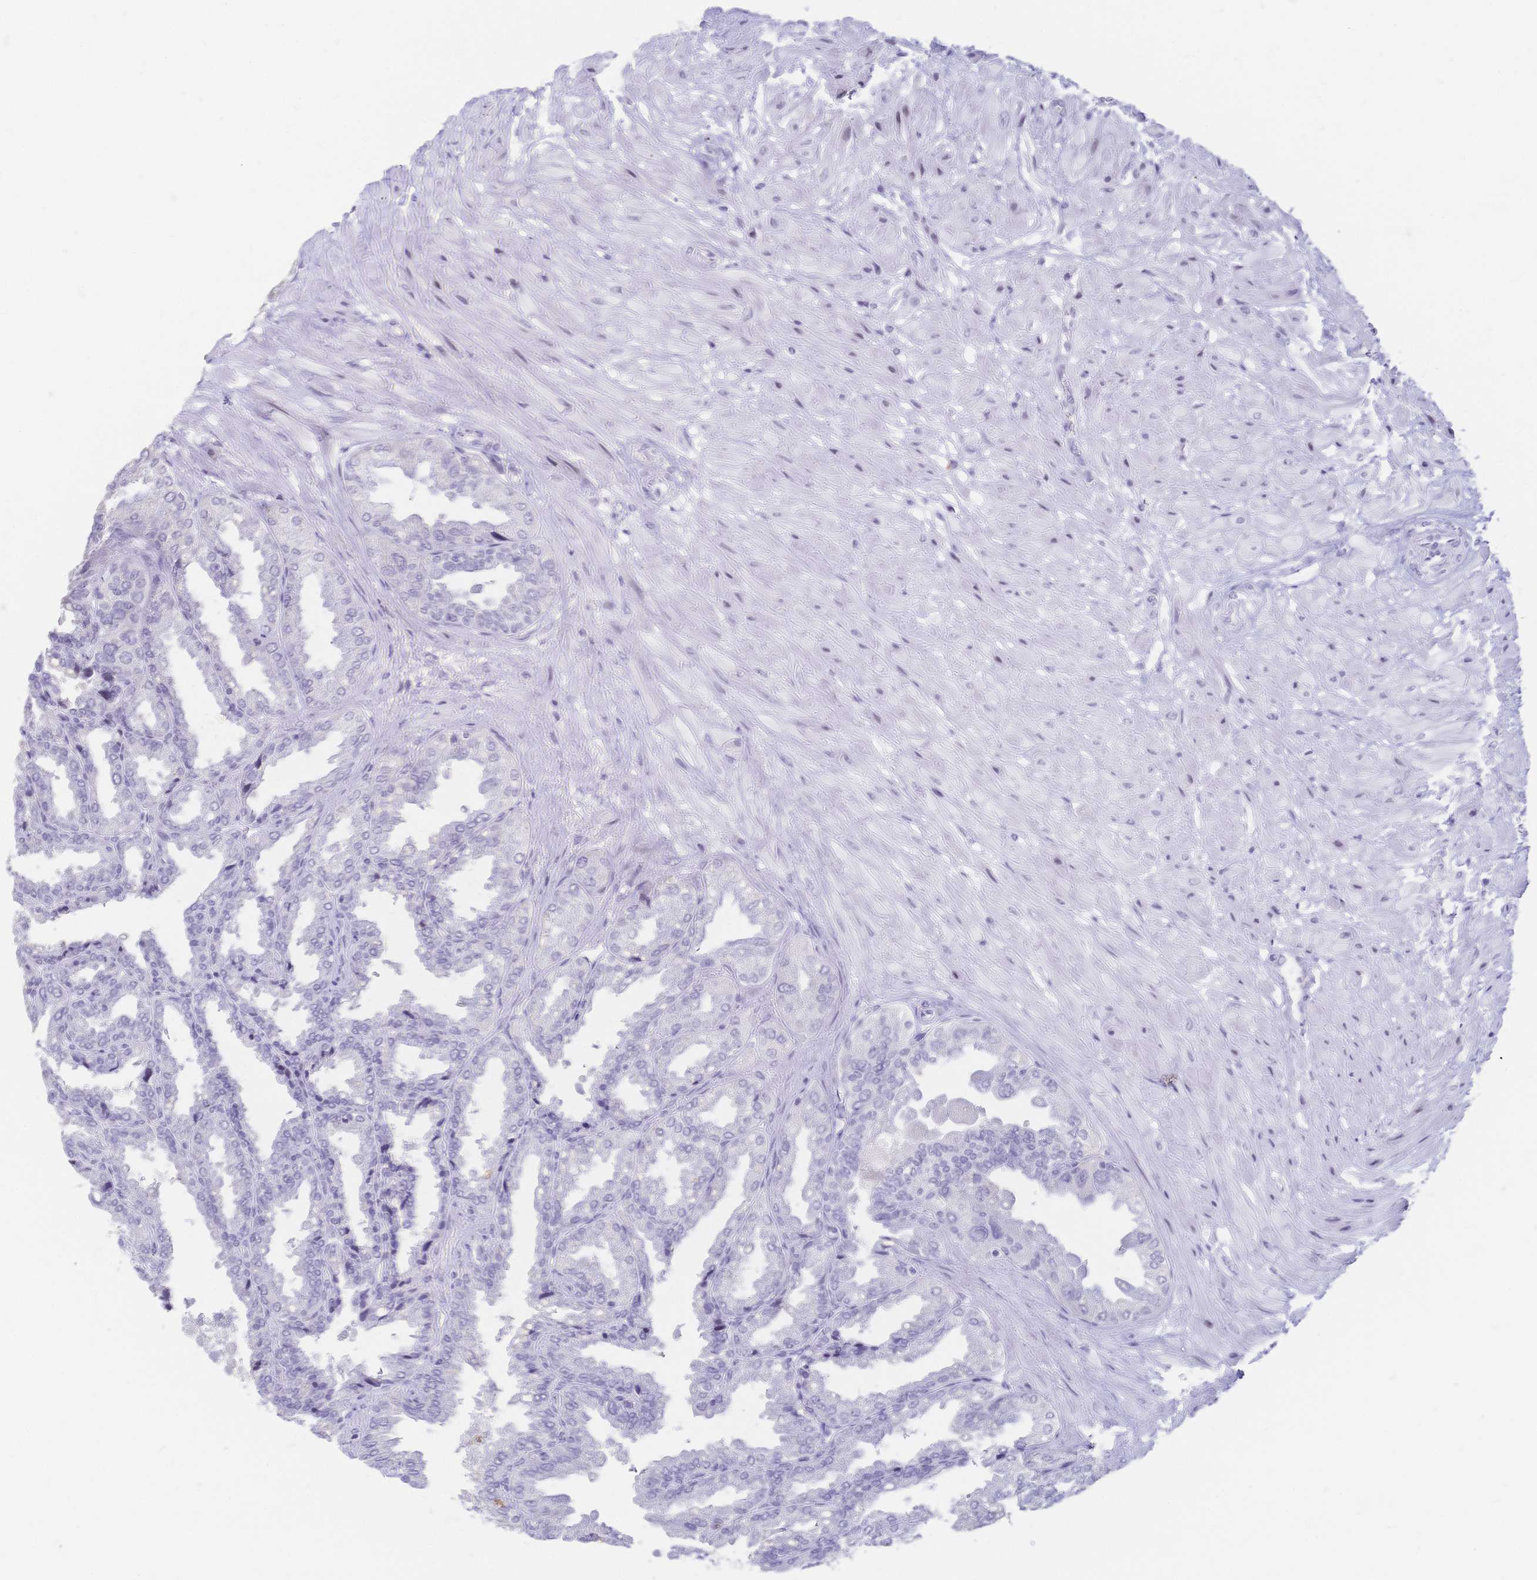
{"staining": {"intensity": "negative", "quantity": "none", "location": "none"}, "tissue": "seminal vesicle", "cell_type": "Glandular cells", "image_type": "normal", "snomed": [{"axis": "morphology", "description": "Normal tissue, NOS"}, {"axis": "topography", "description": "Seminal veicle"}], "caption": "This is a histopathology image of immunohistochemistry (IHC) staining of benign seminal vesicle, which shows no positivity in glandular cells.", "gene": "CR2", "patient": {"sex": "male", "age": 55}}